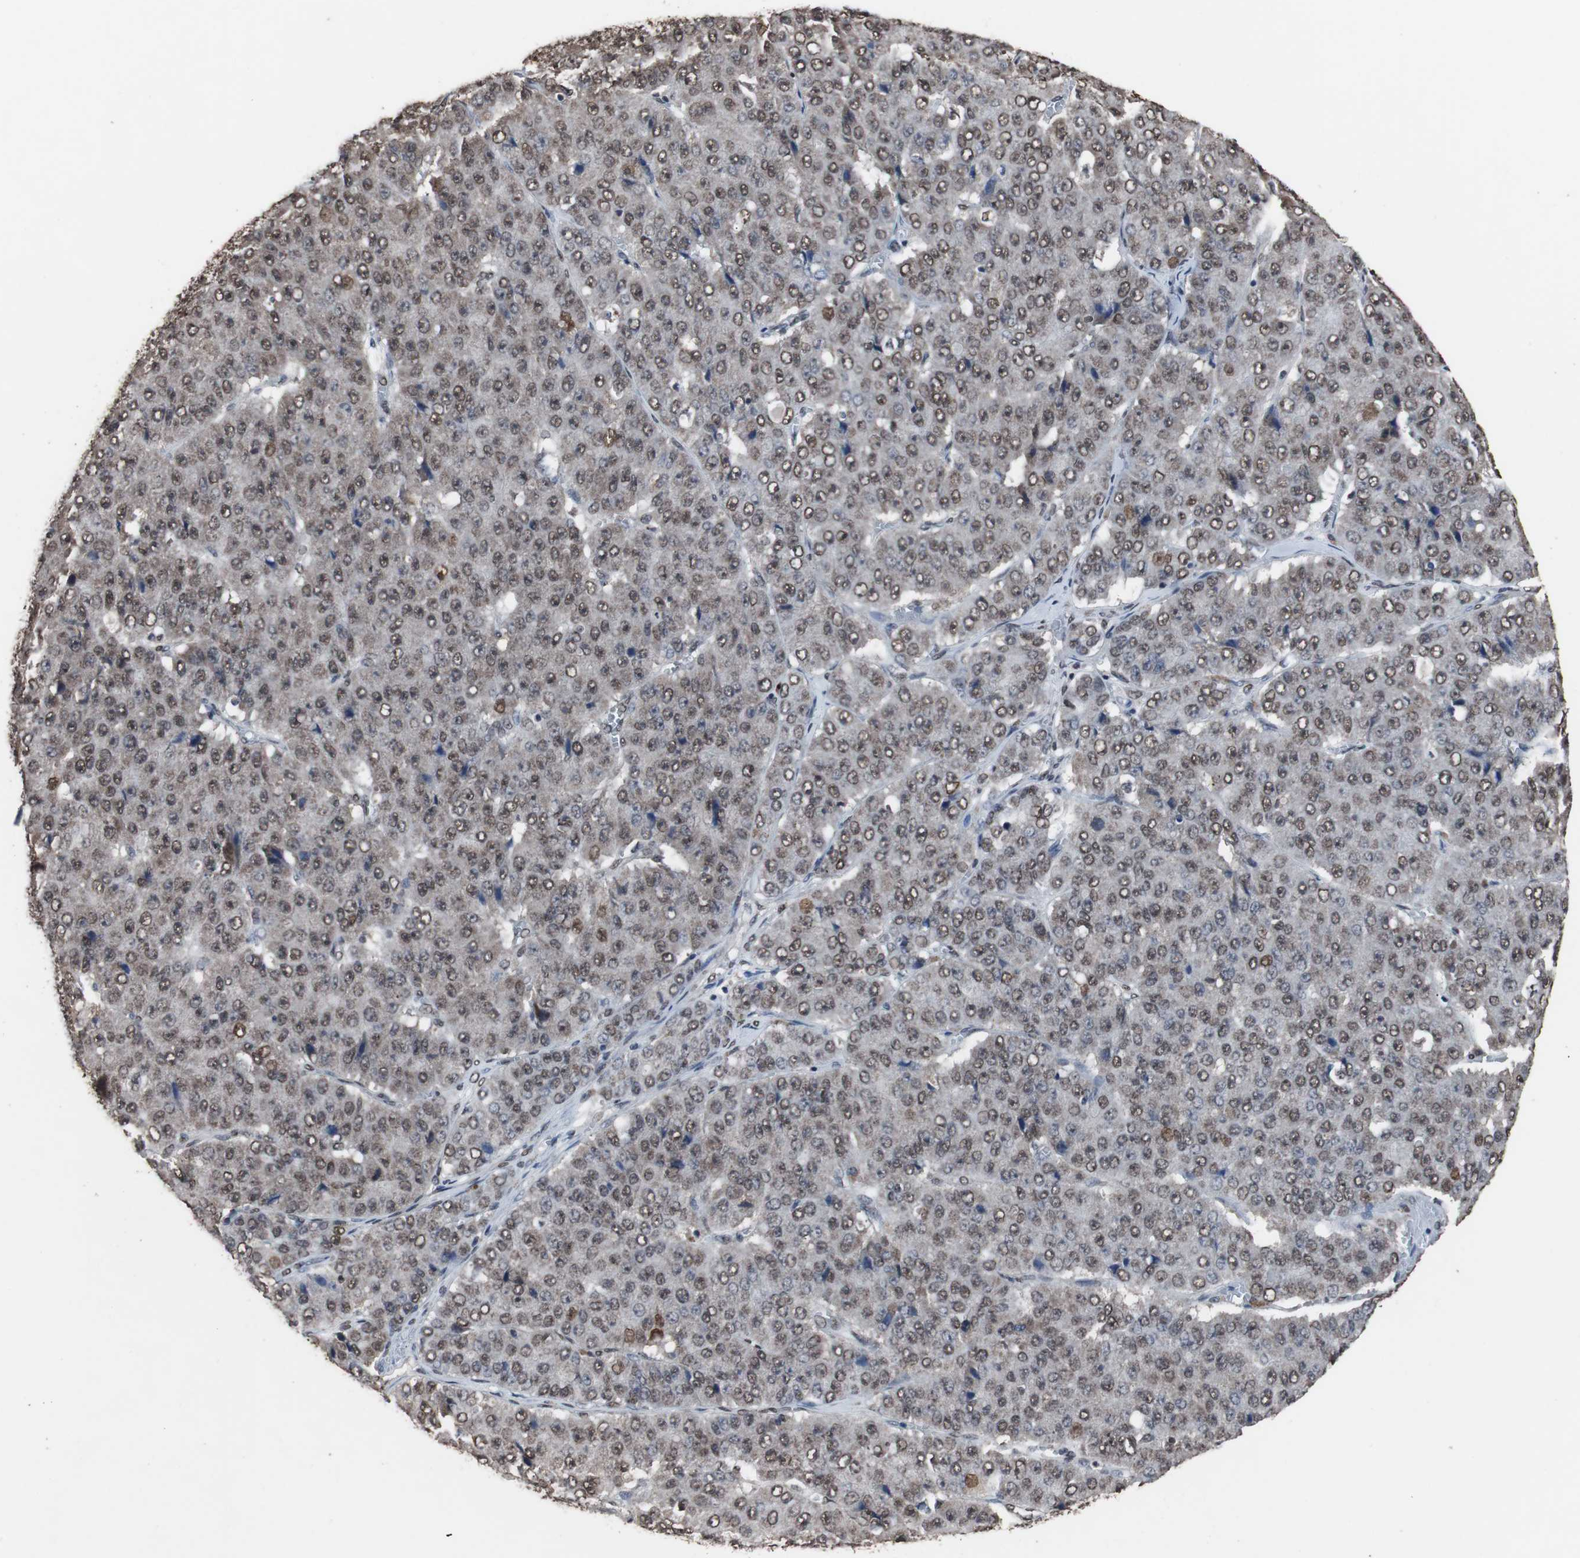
{"staining": {"intensity": "moderate", "quantity": ">75%", "location": "cytoplasmic/membranous,nuclear"}, "tissue": "pancreatic cancer", "cell_type": "Tumor cells", "image_type": "cancer", "snomed": [{"axis": "morphology", "description": "Adenocarcinoma, NOS"}, {"axis": "topography", "description": "Pancreas"}], "caption": "Pancreatic cancer stained for a protein demonstrates moderate cytoplasmic/membranous and nuclear positivity in tumor cells.", "gene": "MED27", "patient": {"sex": "male", "age": 50}}